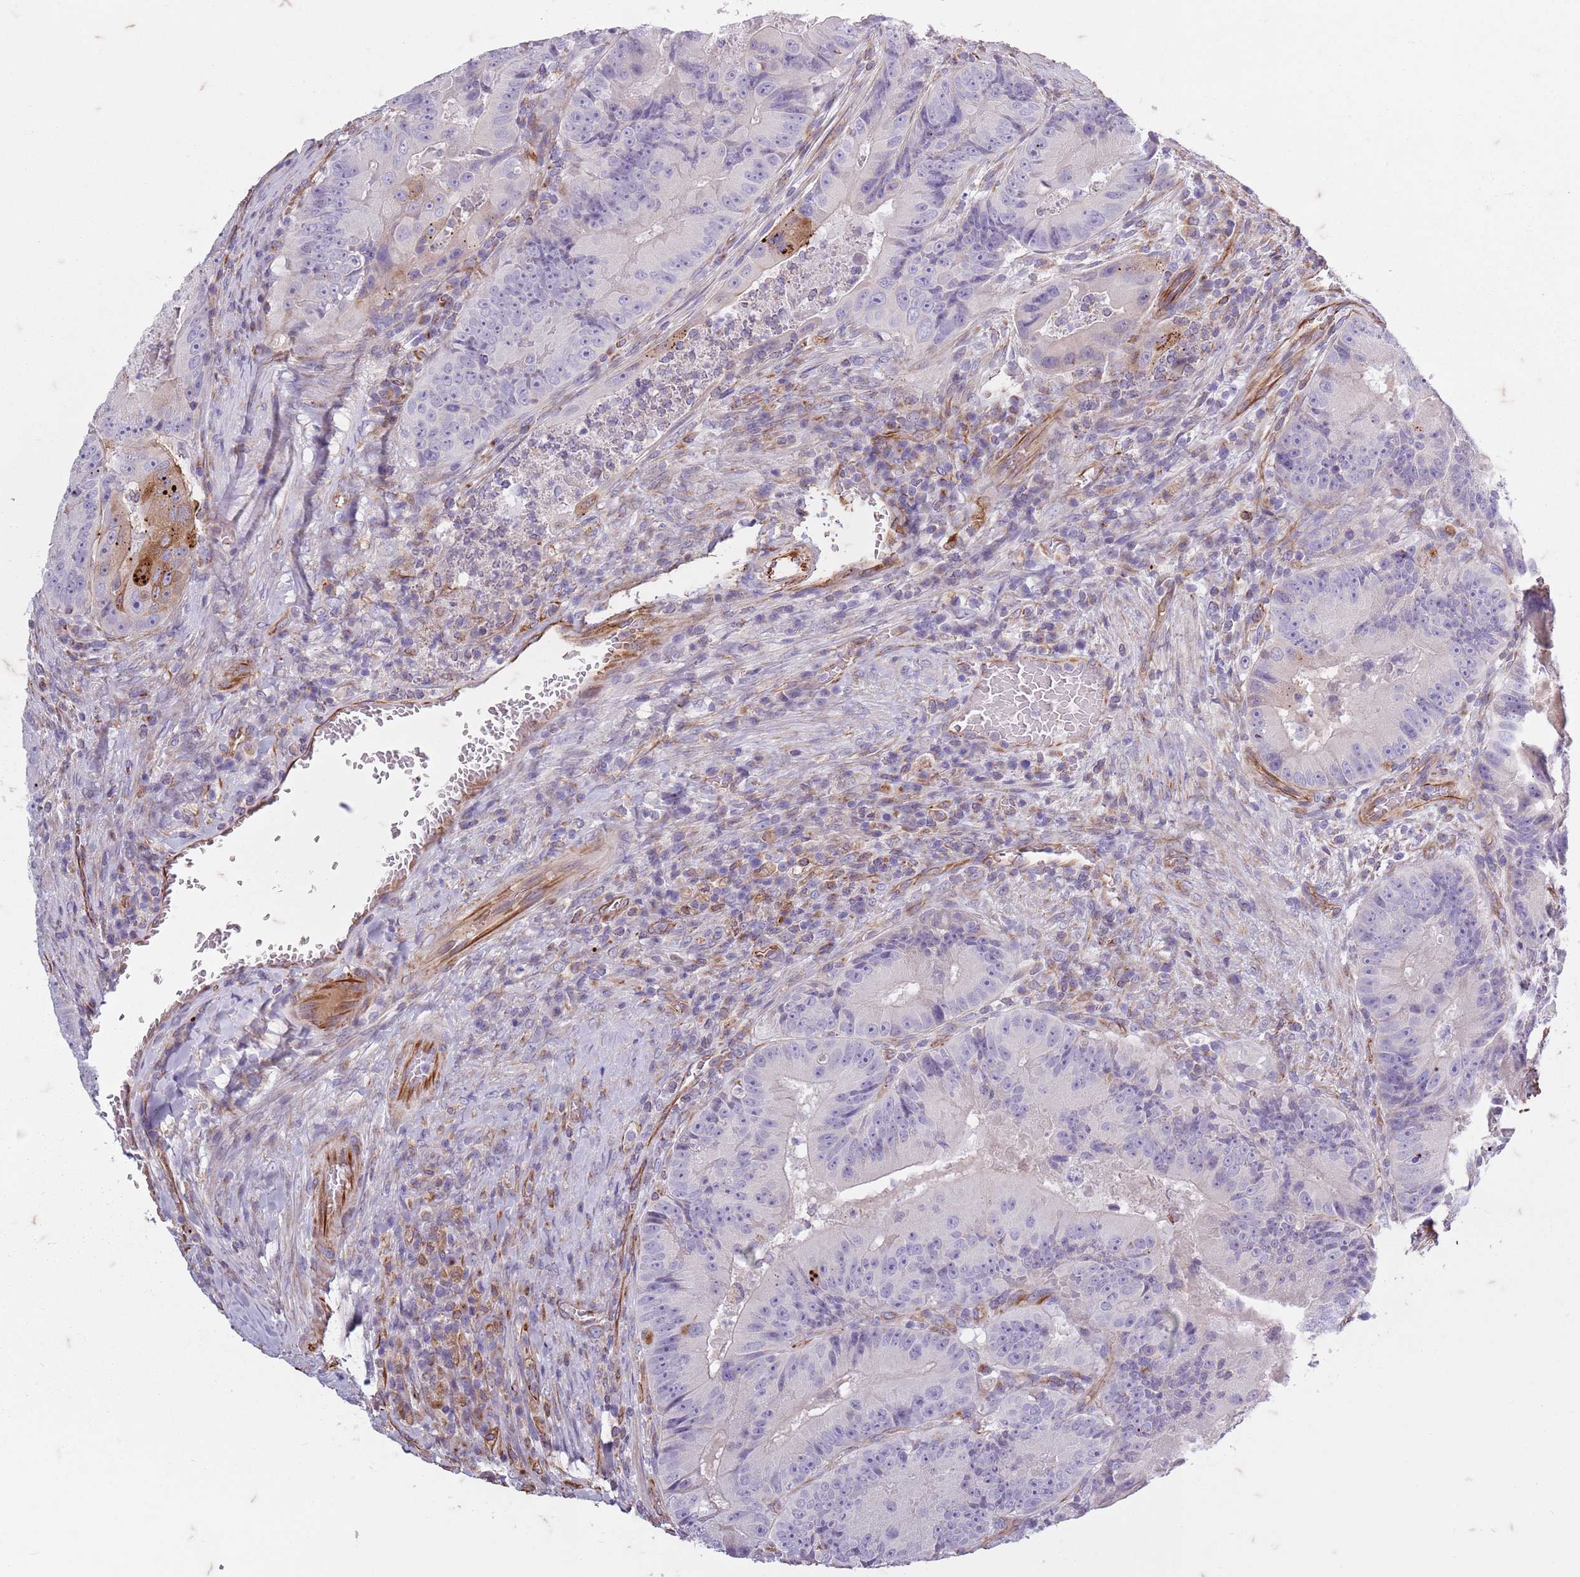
{"staining": {"intensity": "negative", "quantity": "none", "location": "none"}, "tissue": "colorectal cancer", "cell_type": "Tumor cells", "image_type": "cancer", "snomed": [{"axis": "morphology", "description": "Adenocarcinoma, NOS"}, {"axis": "topography", "description": "Colon"}], "caption": "The IHC image has no significant positivity in tumor cells of colorectal adenocarcinoma tissue.", "gene": "TAS2R38", "patient": {"sex": "female", "age": 86}}